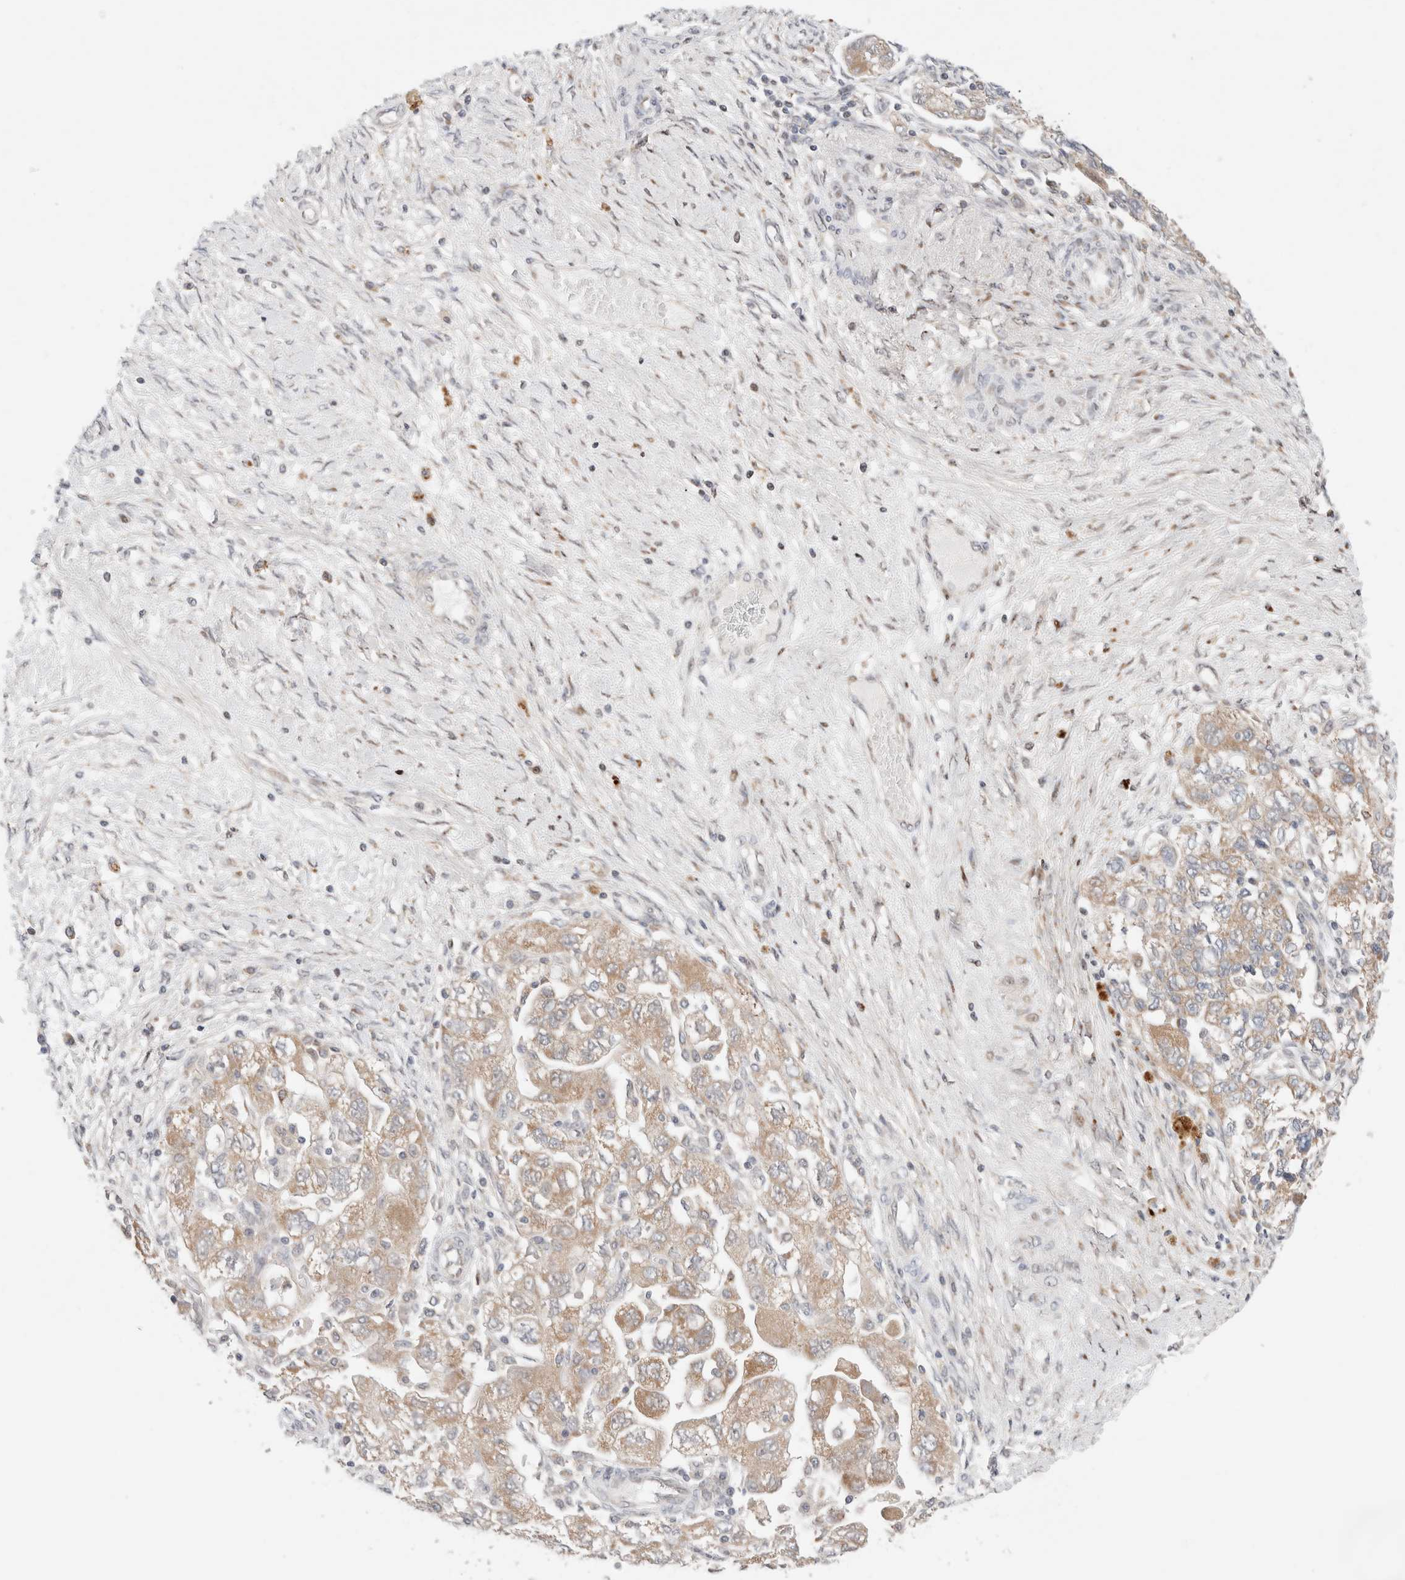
{"staining": {"intensity": "weak", "quantity": ">75%", "location": "cytoplasmic/membranous"}, "tissue": "ovarian cancer", "cell_type": "Tumor cells", "image_type": "cancer", "snomed": [{"axis": "morphology", "description": "Carcinoma, NOS"}, {"axis": "morphology", "description": "Cystadenocarcinoma, serous, NOS"}, {"axis": "topography", "description": "Ovary"}], "caption": "Ovarian cancer (serous cystadenocarcinoma) tissue shows weak cytoplasmic/membranous positivity in about >75% of tumor cells", "gene": "ERI3", "patient": {"sex": "female", "age": 69}}